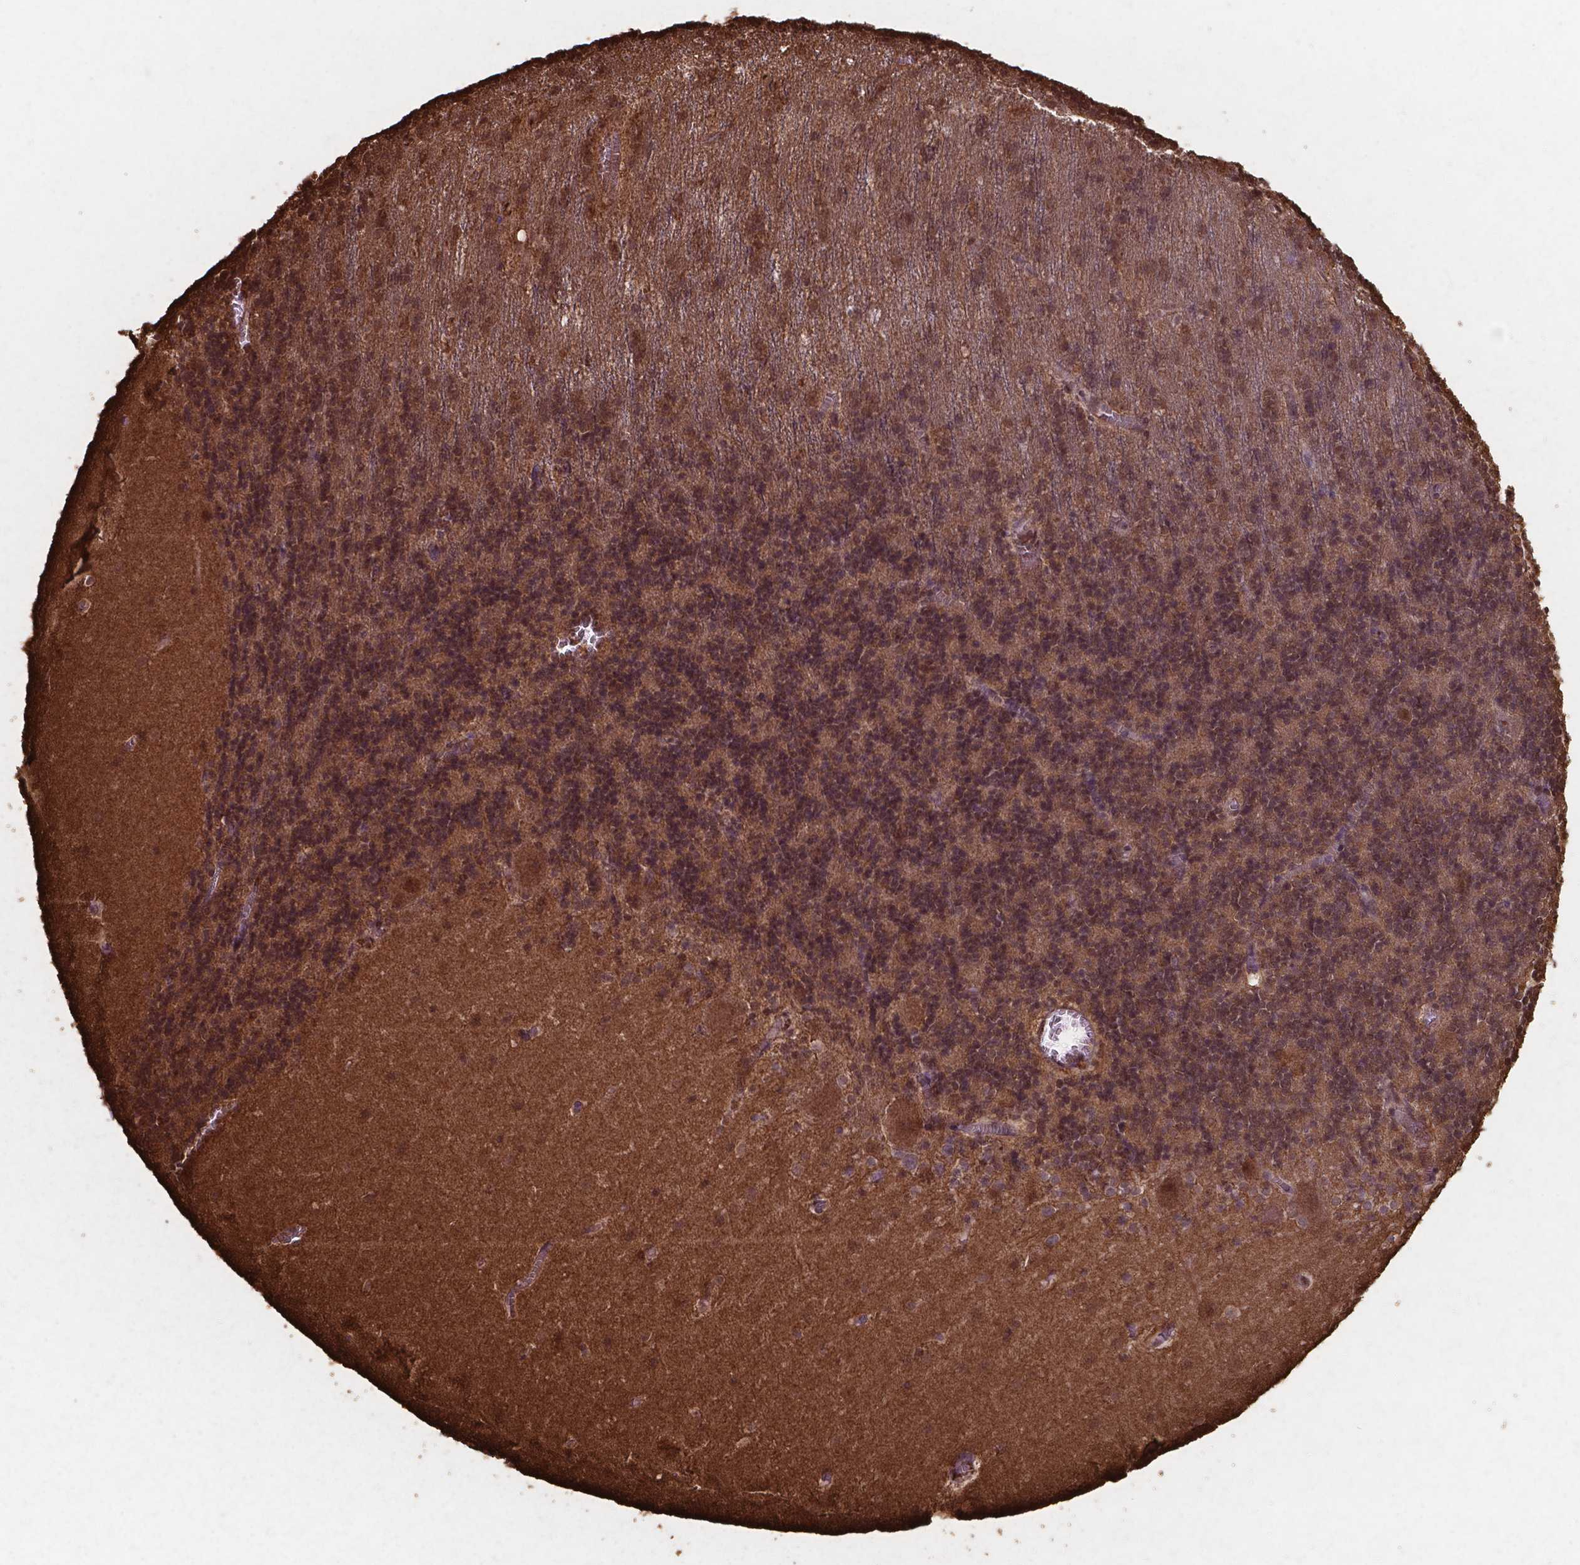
{"staining": {"intensity": "moderate", "quantity": "25%-75%", "location": "cytoplasmic/membranous,nuclear"}, "tissue": "cerebellum", "cell_type": "Cells in granular layer", "image_type": "normal", "snomed": [{"axis": "morphology", "description": "Normal tissue, NOS"}, {"axis": "topography", "description": "Cerebellum"}], "caption": "About 25%-75% of cells in granular layer in benign cerebellum exhibit moderate cytoplasmic/membranous,nuclear protein expression as visualized by brown immunohistochemical staining.", "gene": "CHP2", "patient": {"sex": "male", "age": 70}}